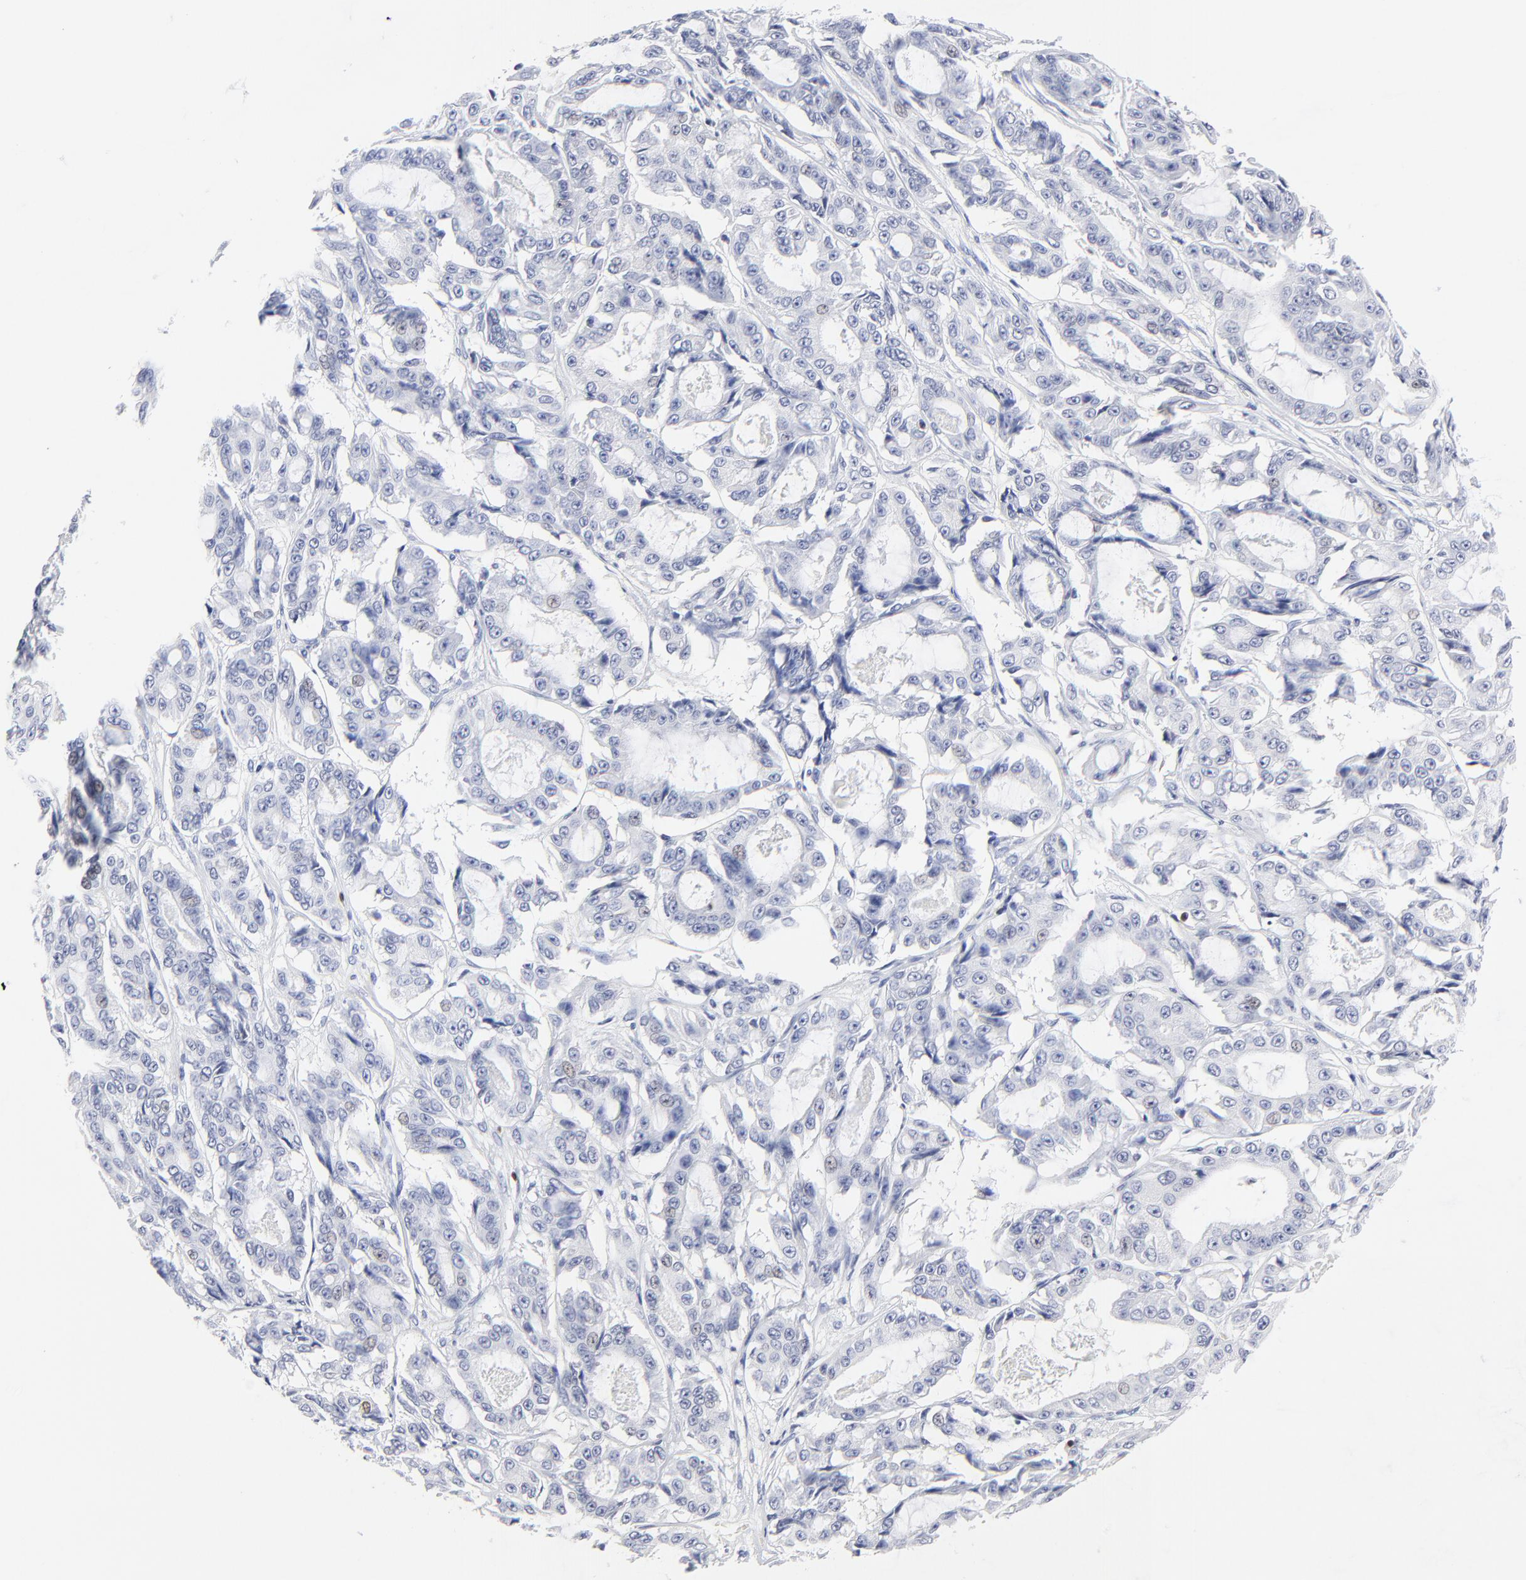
{"staining": {"intensity": "negative", "quantity": "none", "location": "none"}, "tissue": "ovarian cancer", "cell_type": "Tumor cells", "image_type": "cancer", "snomed": [{"axis": "morphology", "description": "Carcinoma, endometroid"}, {"axis": "topography", "description": "Ovary"}], "caption": "Tumor cells are negative for protein expression in human ovarian cancer.", "gene": "ZAP70", "patient": {"sex": "female", "age": 61}}